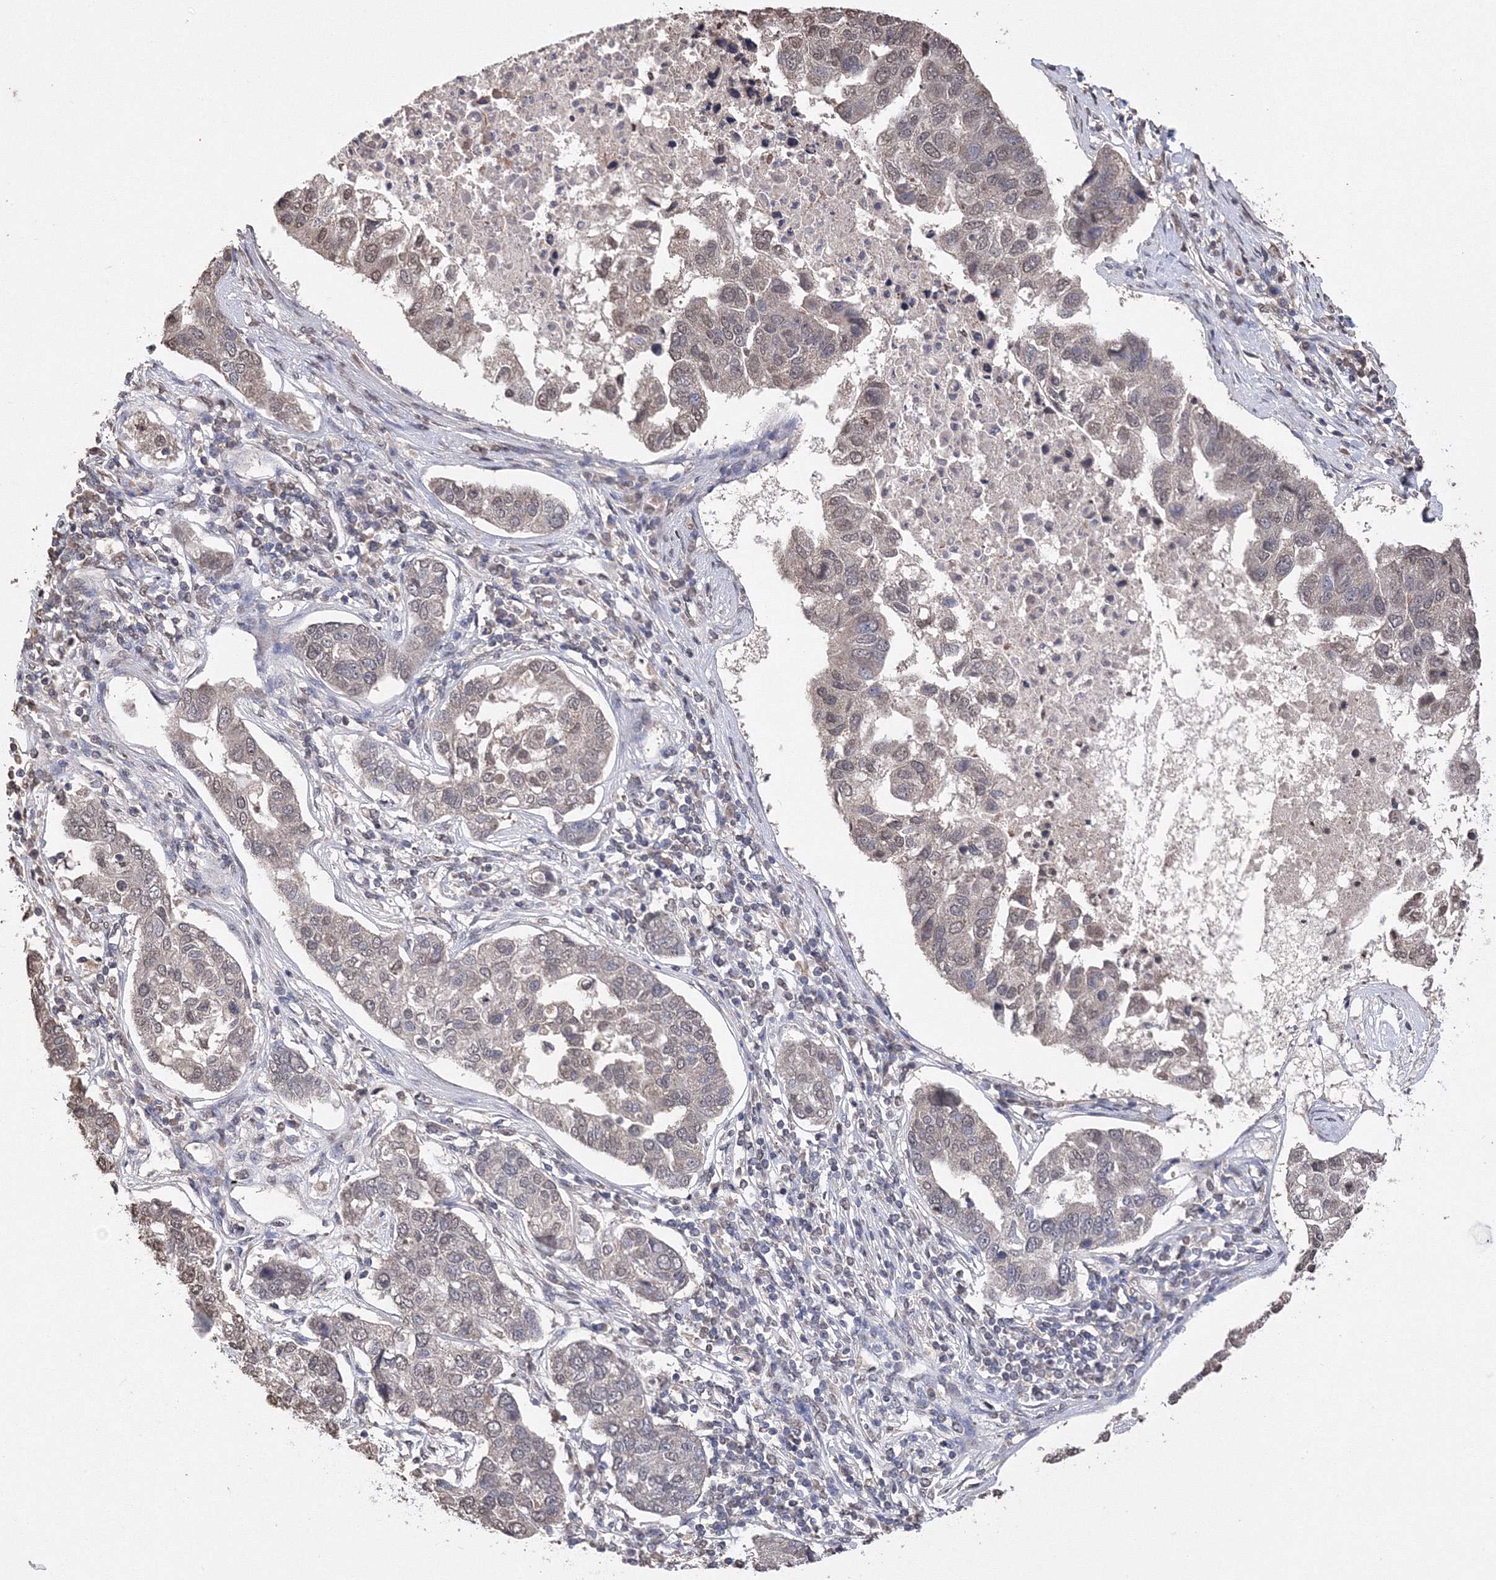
{"staining": {"intensity": "weak", "quantity": ">75%", "location": "nuclear"}, "tissue": "pancreatic cancer", "cell_type": "Tumor cells", "image_type": "cancer", "snomed": [{"axis": "morphology", "description": "Adenocarcinoma, NOS"}, {"axis": "topography", "description": "Pancreas"}], "caption": "Tumor cells demonstrate low levels of weak nuclear expression in about >75% of cells in pancreatic cancer.", "gene": "GPN1", "patient": {"sex": "female", "age": 61}}